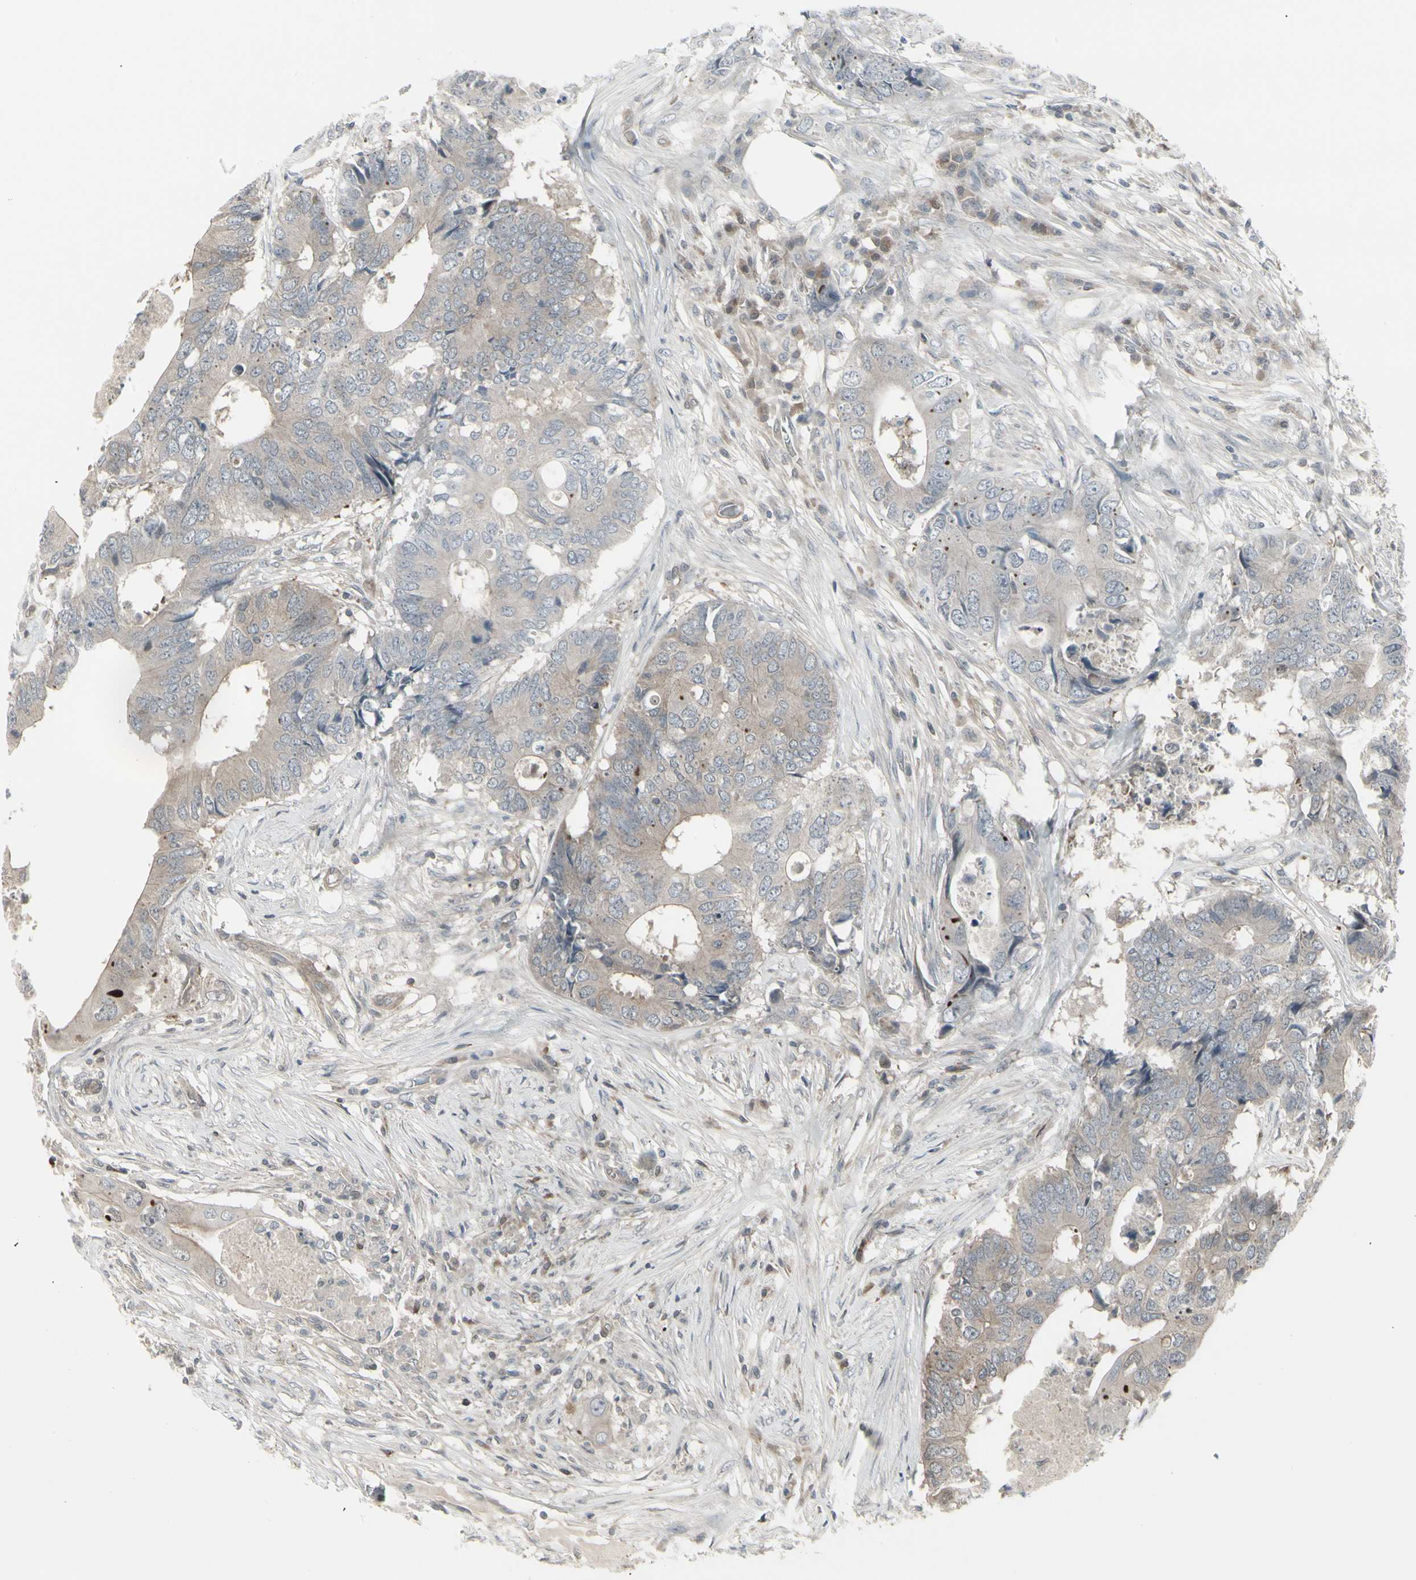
{"staining": {"intensity": "weak", "quantity": ">75%", "location": "cytoplasmic/membranous"}, "tissue": "colorectal cancer", "cell_type": "Tumor cells", "image_type": "cancer", "snomed": [{"axis": "morphology", "description": "Adenocarcinoma, NOS"}, {"axis": "topography", "description": "Colon"}], "caption": "Immunohistochemistry of human colorectal cancer (adenocarcinoma) demonstrates low levels of weak cytoplasmic/membranous staining in approximately >75% of tumor cells. Using DAB (3,3'-diaminobenzidine) (brown) and hematoxylin (blue) stains, captured at high magnification using brightfield microscopy.", "gene": "IGFBP6", "patient": {"sex": "male", "age": 71}}